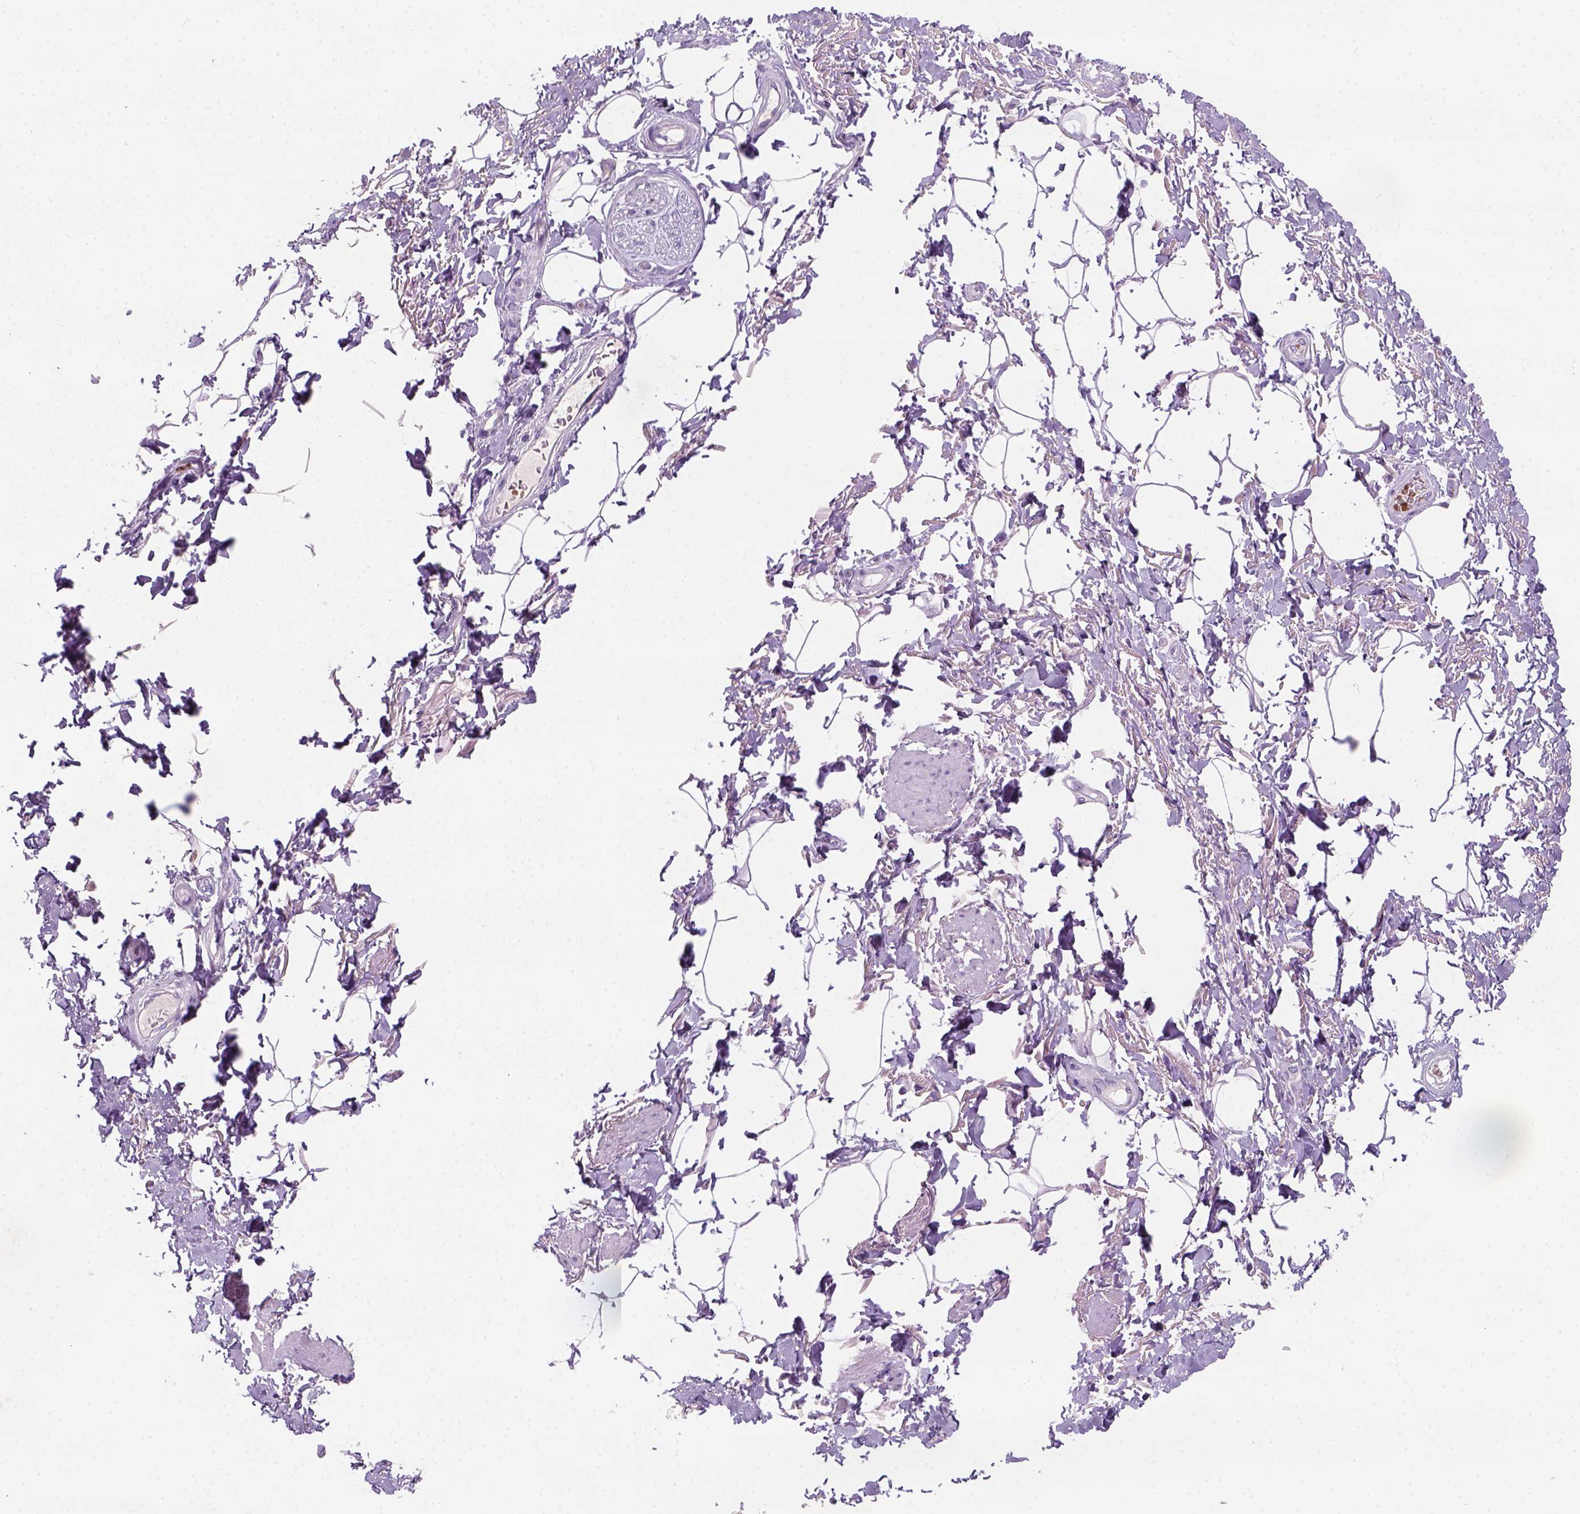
{"staining": {"intensity": "negative", "quantity": "none", "location": "none"}, "tissue": "adipose tissue", "cell_type": "Adipocytes", "image_type": "normal", "snomed": [{"axis": "morphology", "description": "Normal tissue, NOS"}, {"axis": "topography", "description": "Peripheral nerve tissue"}], "caption": "Immunohistochemistry image of benign adipose tissue: human adipose tissue stained with DAB reveals no significant protein positivity in adipocytes. (DAB immunohistochemistry visualized using brightfield microscopy, high magnification).", "gene": "ZMAT4", "patient": {"sex": "male", "age": 51}}